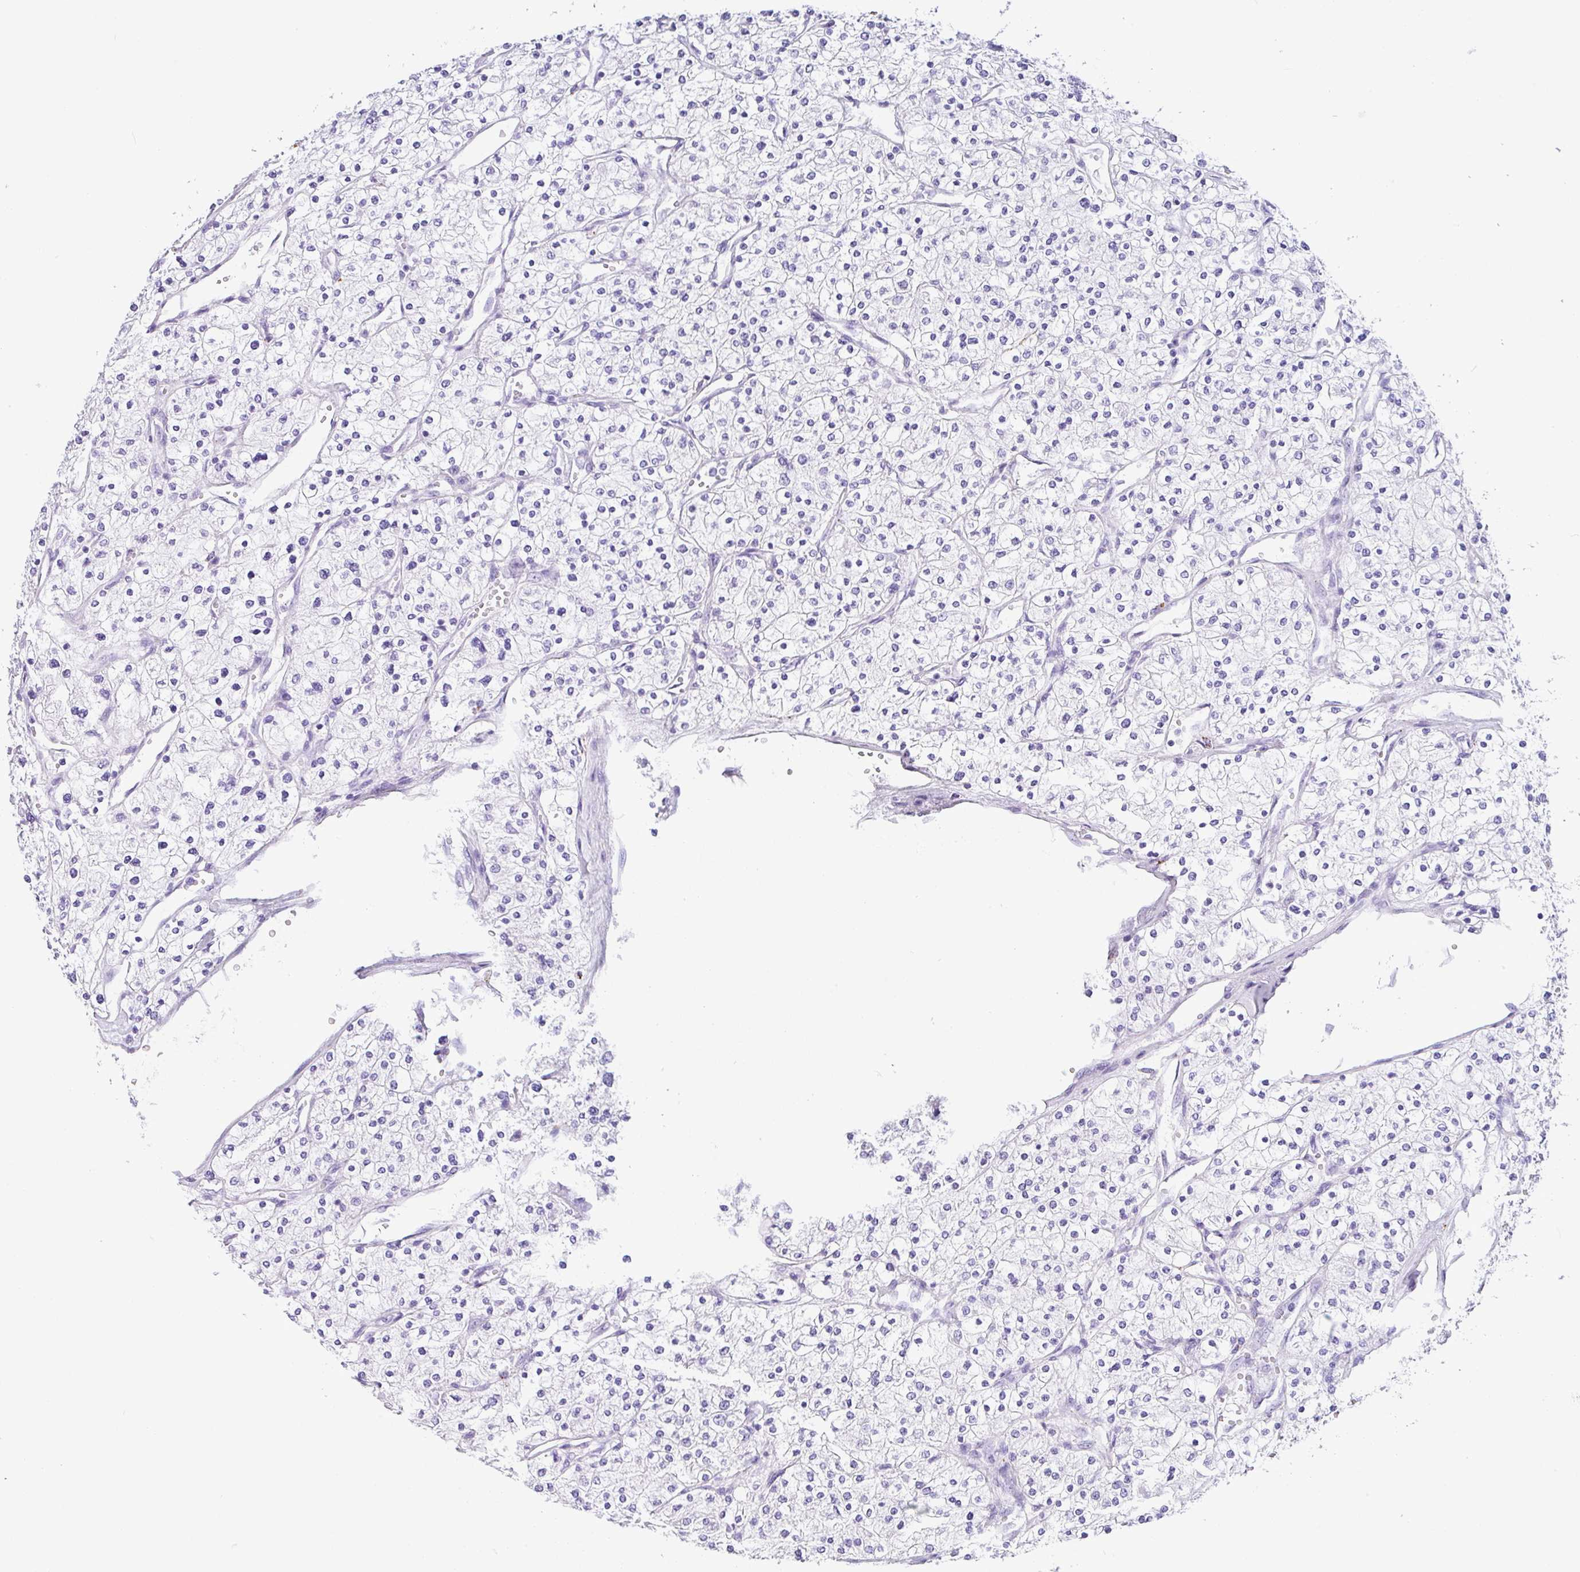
{"staining": {"intensity": "negative", "quantity": "none", "location": "none"}, "tissue": "renal cancer", "cell_type": "Tumor cells", "image_type": "cancer", "snomed": [{"axis": "morphology", "description": "Adenocarcinoma, NOS"}, {"axis": "topography", "description": "Kidney"}], "caption": "The photomicrograph demonstrates no significant staining in tumor cells of renal cancer.", "gene": "ZG16", "patient": {"sex": "male", "age": 80}}